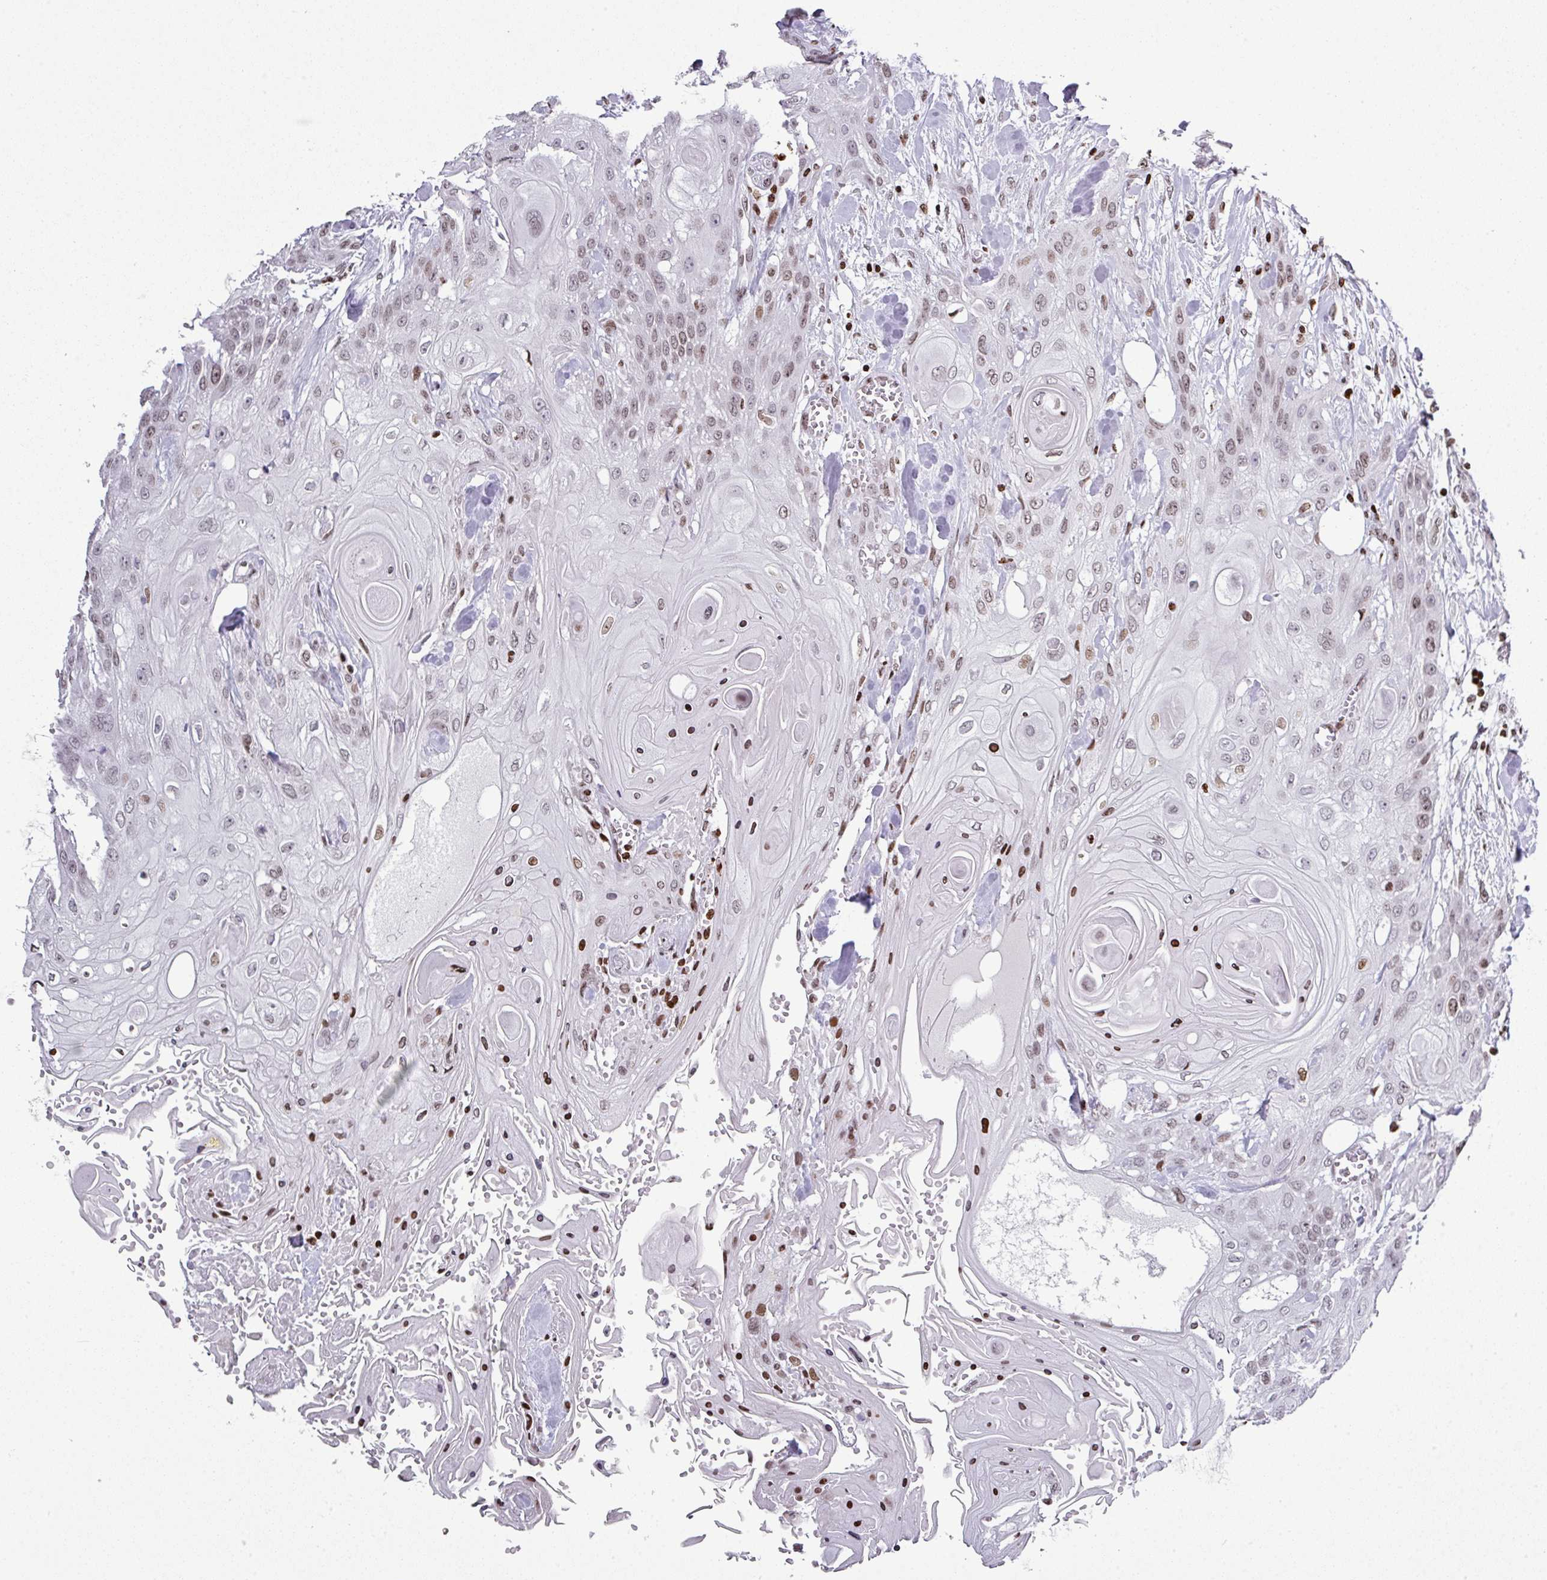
{"staining": {"intensity": "weak", "quantity": "25%-75%", "location": "nuclear"}, "tissue": "head and neck cancer", "cell_type": "Tumor cells", "image_type": "cancer", "snomed": [{"axis": "morphology", "description": "Squamous cell carcinoma, NOS"}, {"axis": "topography", "description": "Head-Neck"}], "caption": "There is low levels of weak nuclear staining in tumor cells of head and neck cancer, as demonstrated by immunohistochemical staining (brown color).", "gene": "RASL11A", "patient": {"sex": "female", "age": 43}}